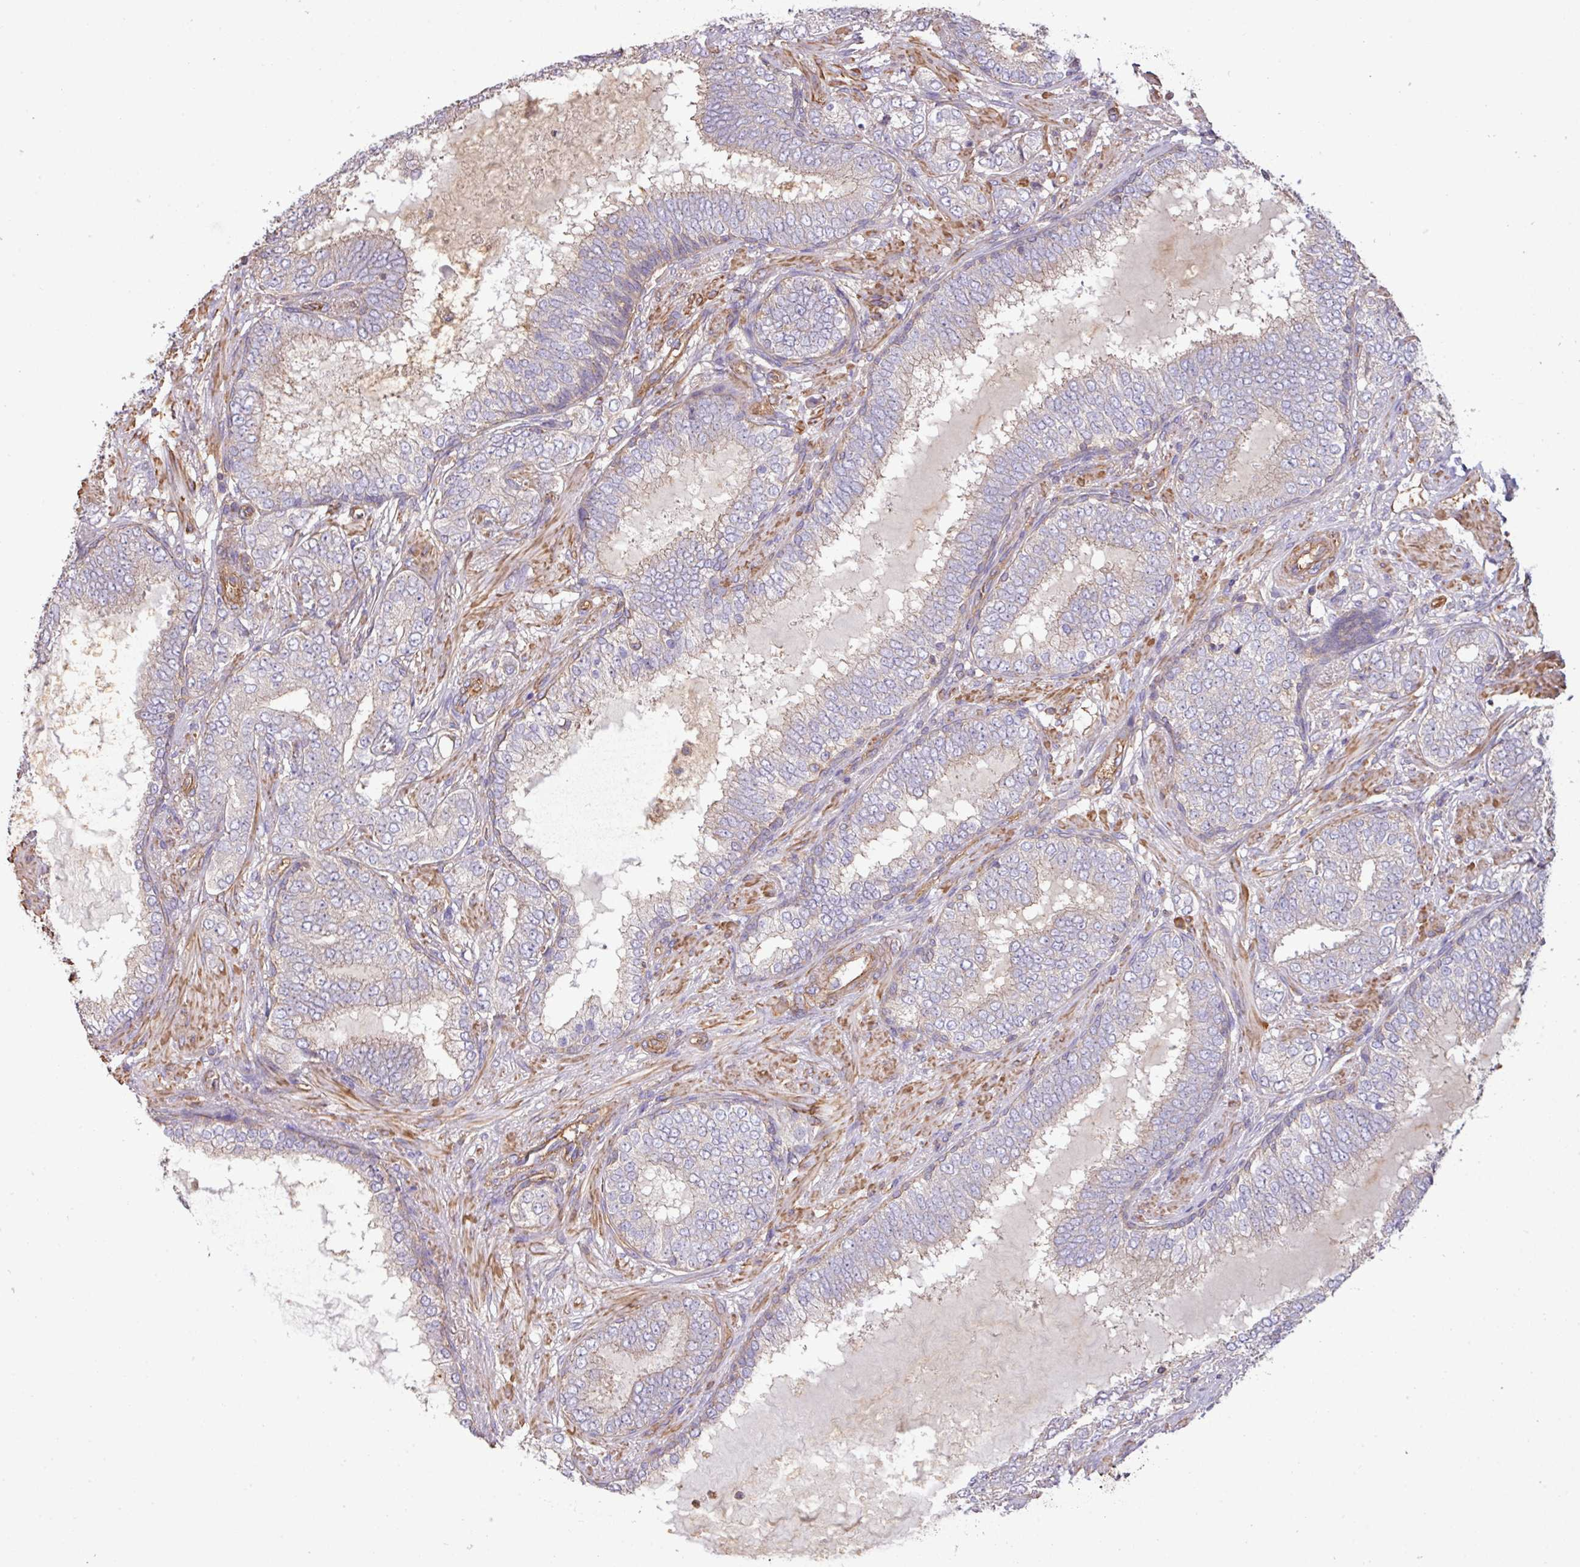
{"staining": {"intensity": "negative", "quantity": "none", "location": "none"}, "tissue": "prostate cancer", "cell_type": "Tumor cells", "image_type": "cancer", "snomed": [{"axis": "morphology", "description": "Adenocarcinoma, High grade"}, {"axis": "topography", "description": "Prostate"}], "caption": "Immunohistochemistry (IHC) histopathology image of neoplastic tissue: prostate adenocarcinoma (high-grade) stained with DAB reveals no significant protein positivity in tumor cells.", "gene": "CALML4", "patient": {"sex": "male", "age": 72}}